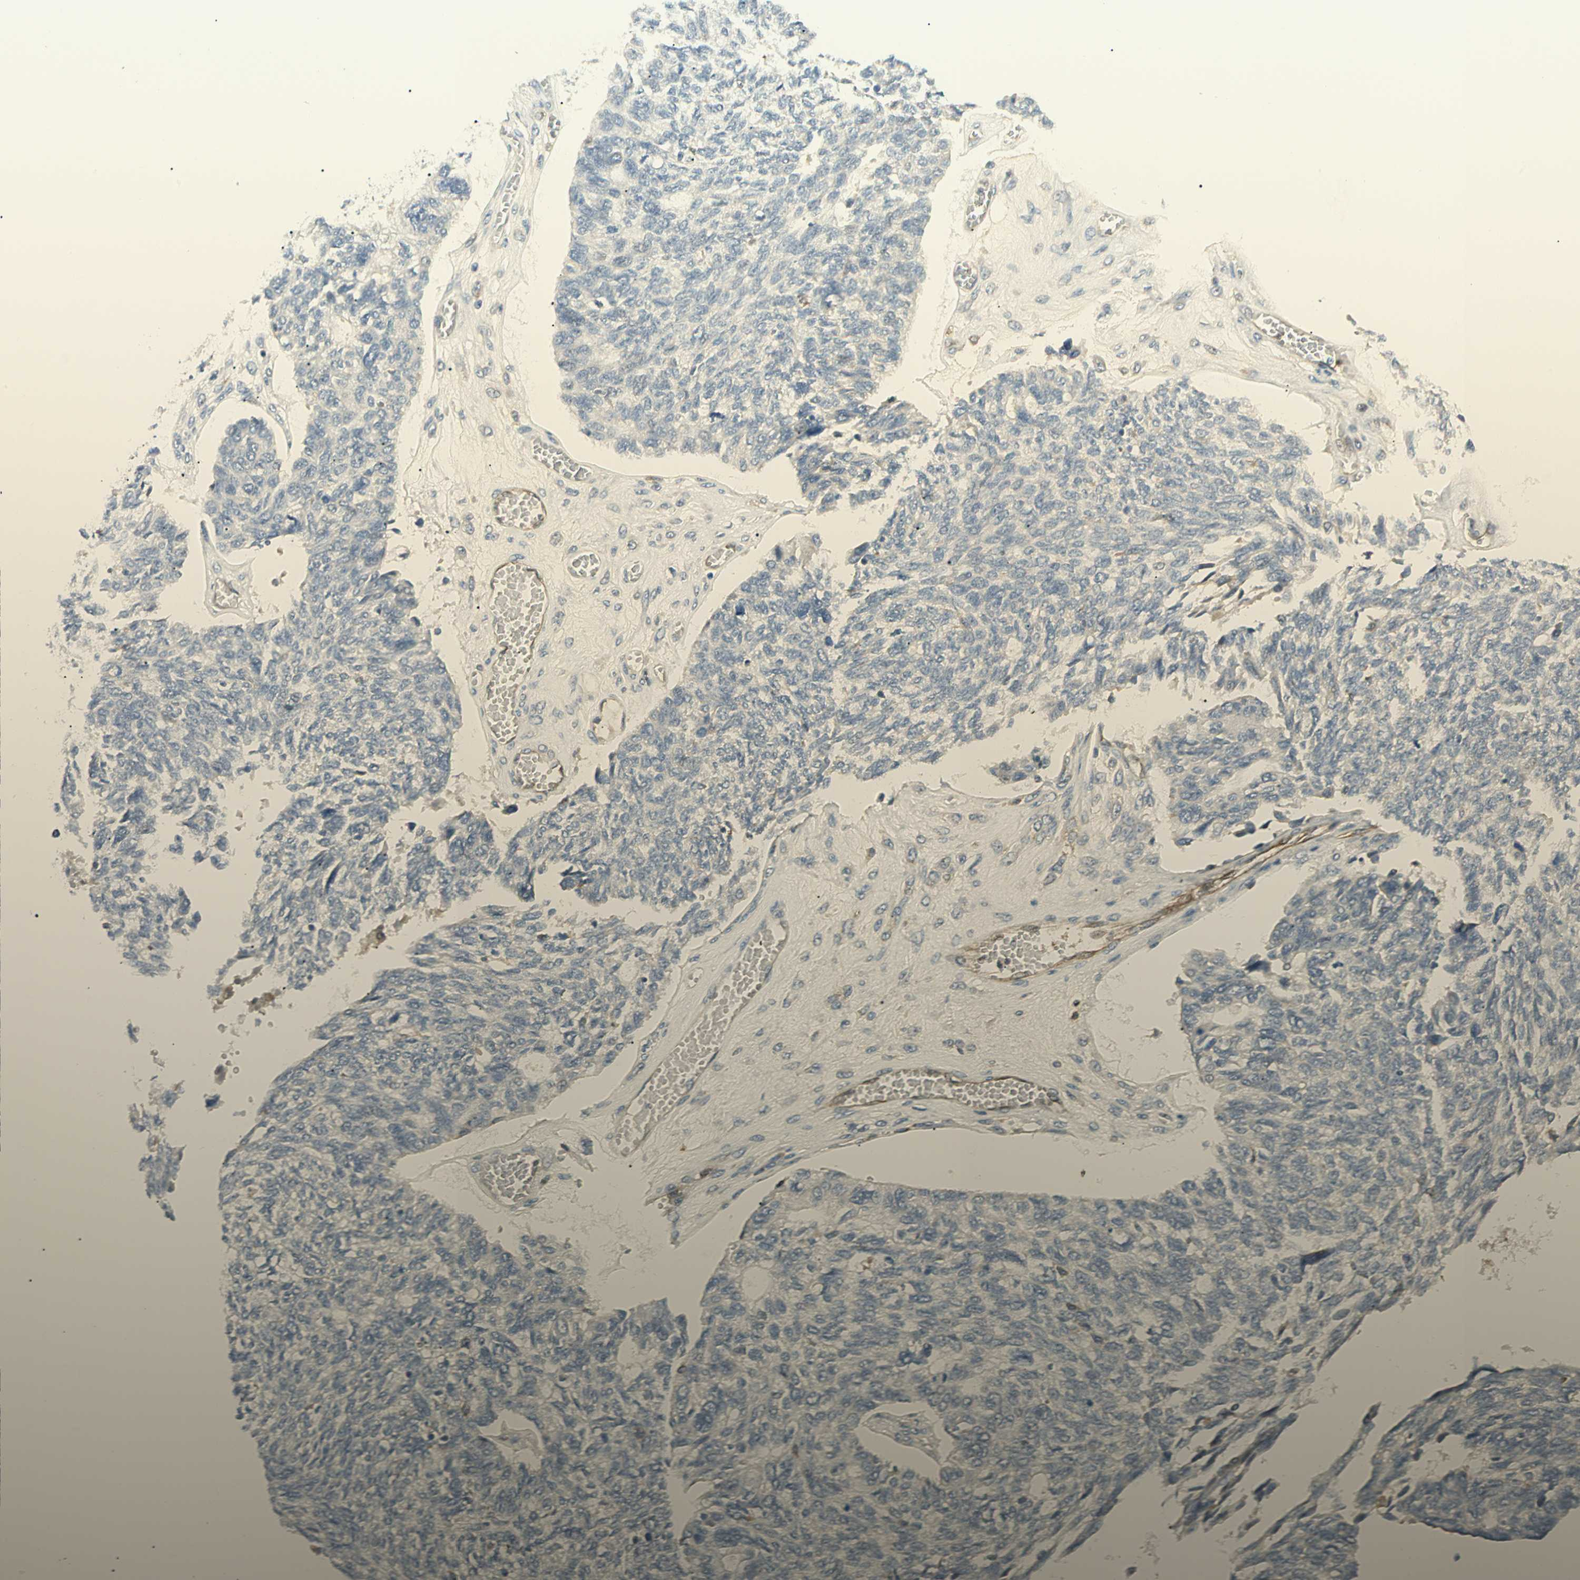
{"staining": {"intensity": "negative", "quantity": "none", "location": "none"}, "tissue": "ovarian cancer", "cell_type": "Tumor cells", "image_type": "cancer", "snomed": [{"axis": "morphology", "description": "Cystadenocarcinoma, serous, NOS"}, {"axis": "topography", "description": "Ovary"}], "caption": "IHC micrograph of serous cystadenocarcinoma (ovarian) stained for a protein (brown), which exhibits no expression in tumor cells.", "gene": "LPCAT2", "patient": {"sex": "female", "age": 79}}